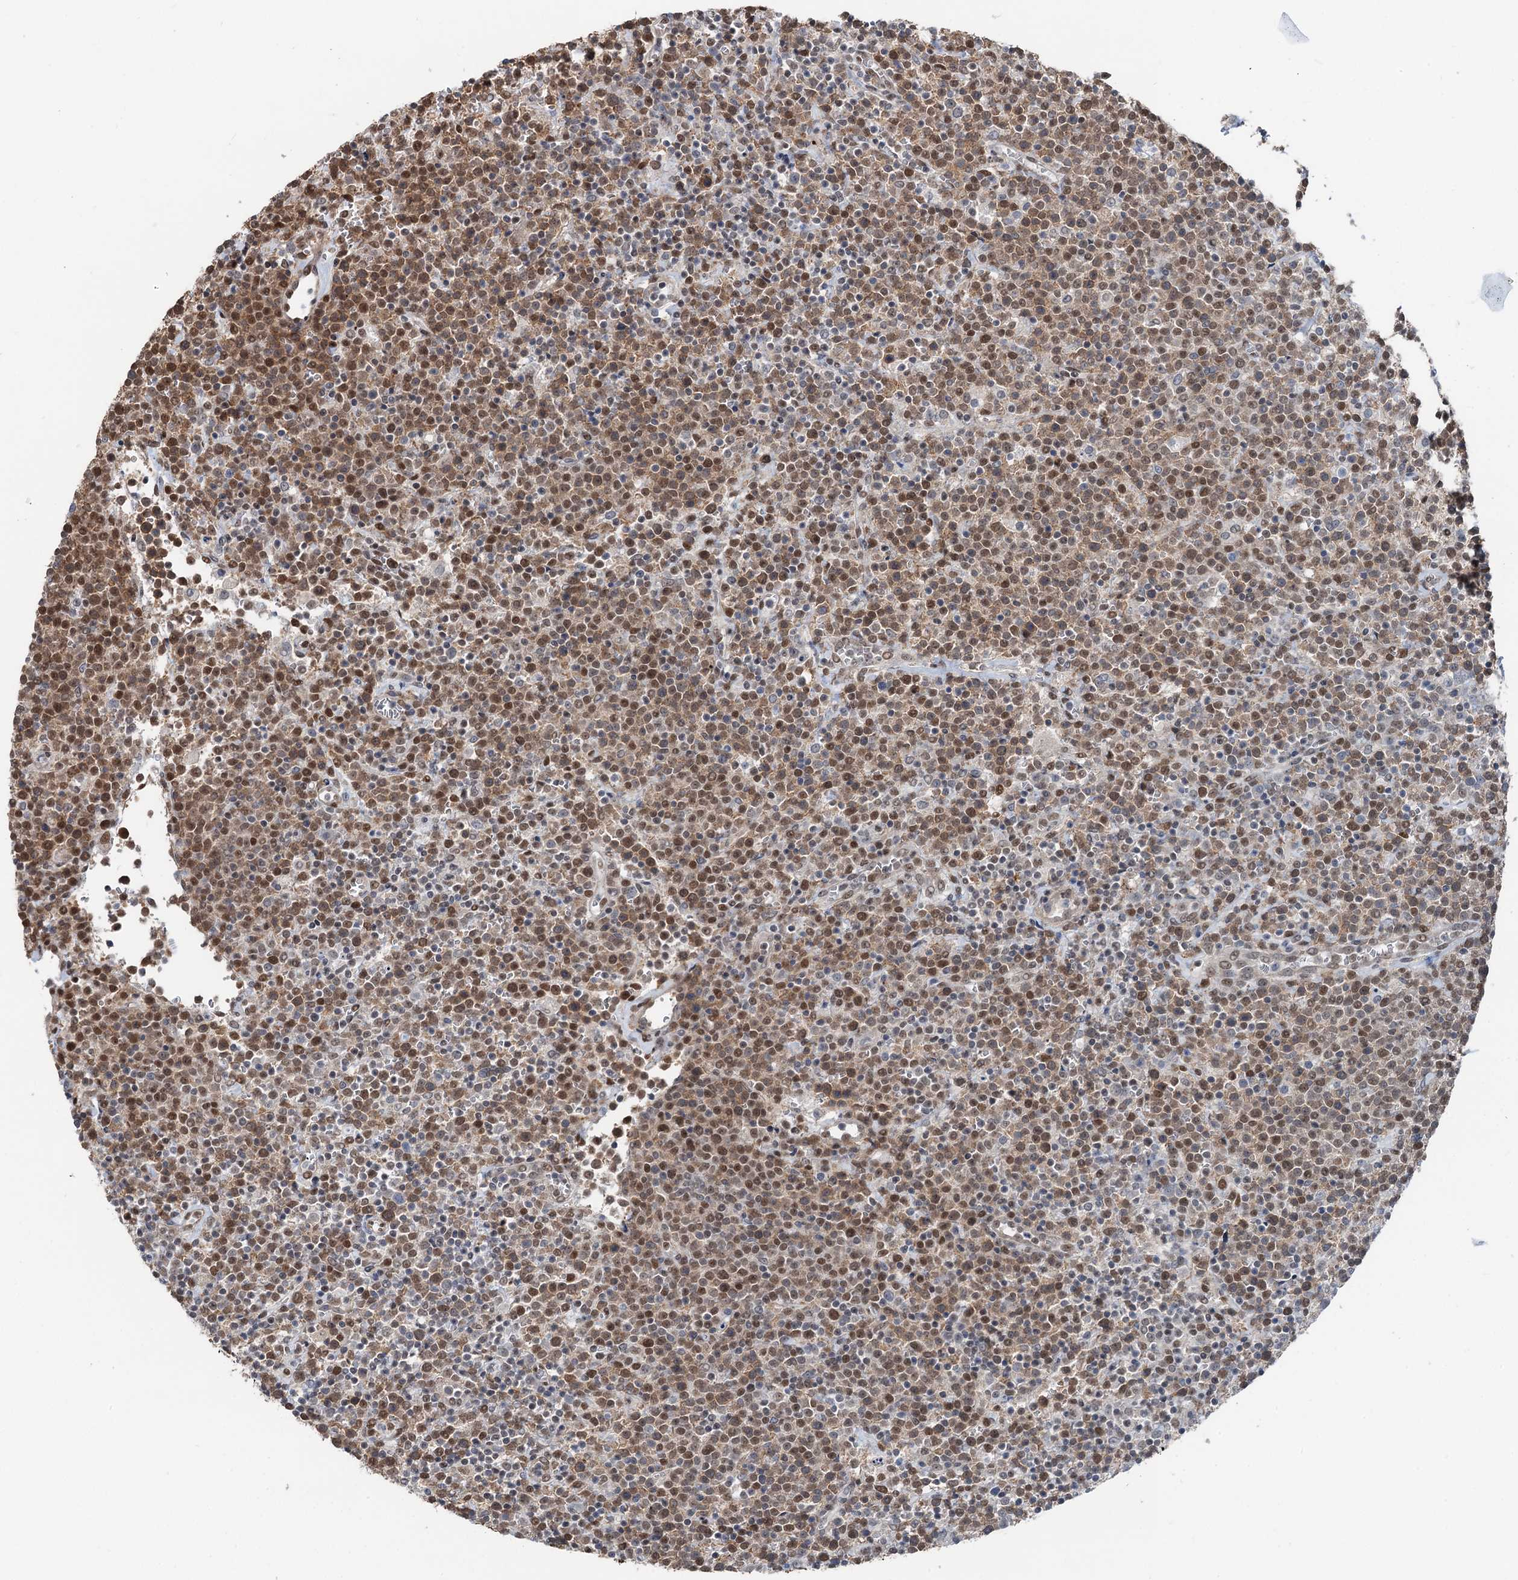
{"staining": {"intensity": "moderate", "quantity": ">75%", "location": "cytoplasmic/membranous,nuclear"}, "tissue": "lymphoma", "cell_type": "Tumor cells", "image_type": "cancer", "snomed": [{"axis": "morphology", "description": "Malignant lymphoma, non-Hodgkin's type, High grade"}, {"axis": "topography", "description": "Lymph node"}], "caption": "Brown immunohistochemical staining in human malignant lymphoma, non-Hodgkin's type (high-grade) reveals moderate cytoplasmic/membranous and nuclear positivity in about >75% of tumor cells. (DAB (3,3'-diaminobenzidine) = brown stain, brightfield microscopy at high magnification).", "gene": "CFDP1", "patient": {"sex": "male", "age": 61}}